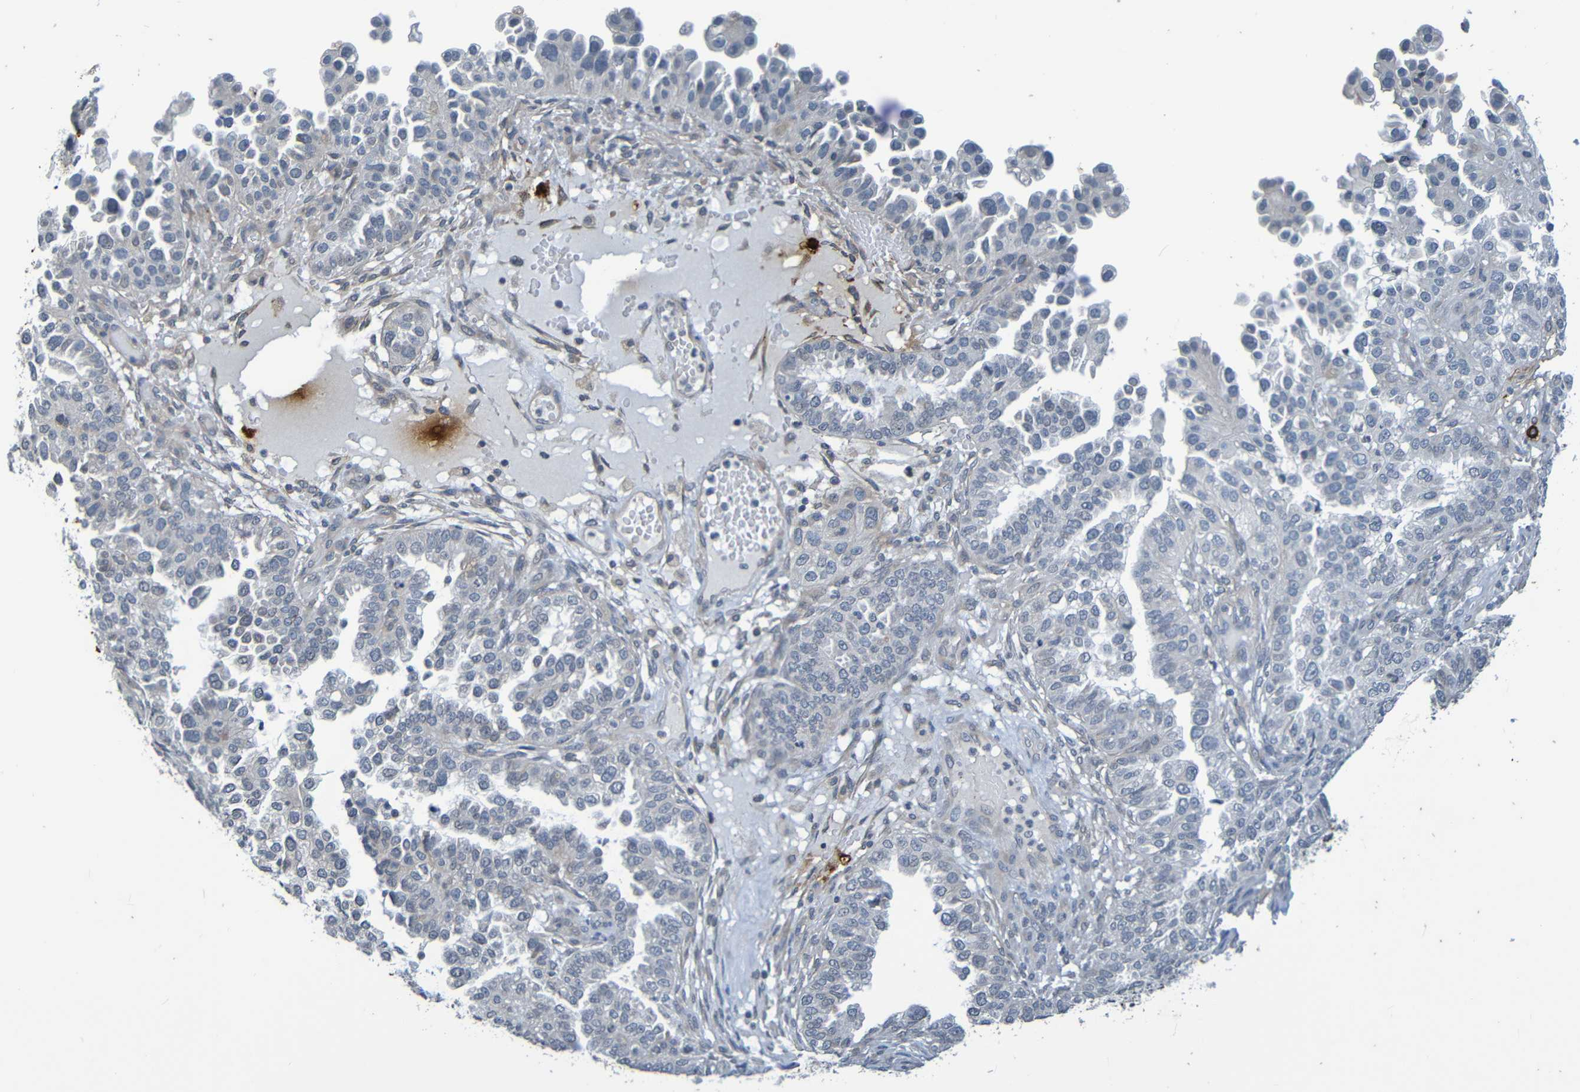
{"staining": {"intensity": "negative", "quantity": "none", "location": "none"}, "tissue": "endometrial cancer", "cell_type": "Tumor cells", "image_type": "cancer", "snomed": [{"axis": "morphology", "description": "Adenocarcinoma, NOS"}, {"axis": "topography", "description": "Endometrium"}], "caption": "Endometrial adenocarcinoma was stained to show a protein in brown. There is no significant expression in tumor cells.", "gene": "C3AR1", "patient": {"sex": "female", "age": 85}}